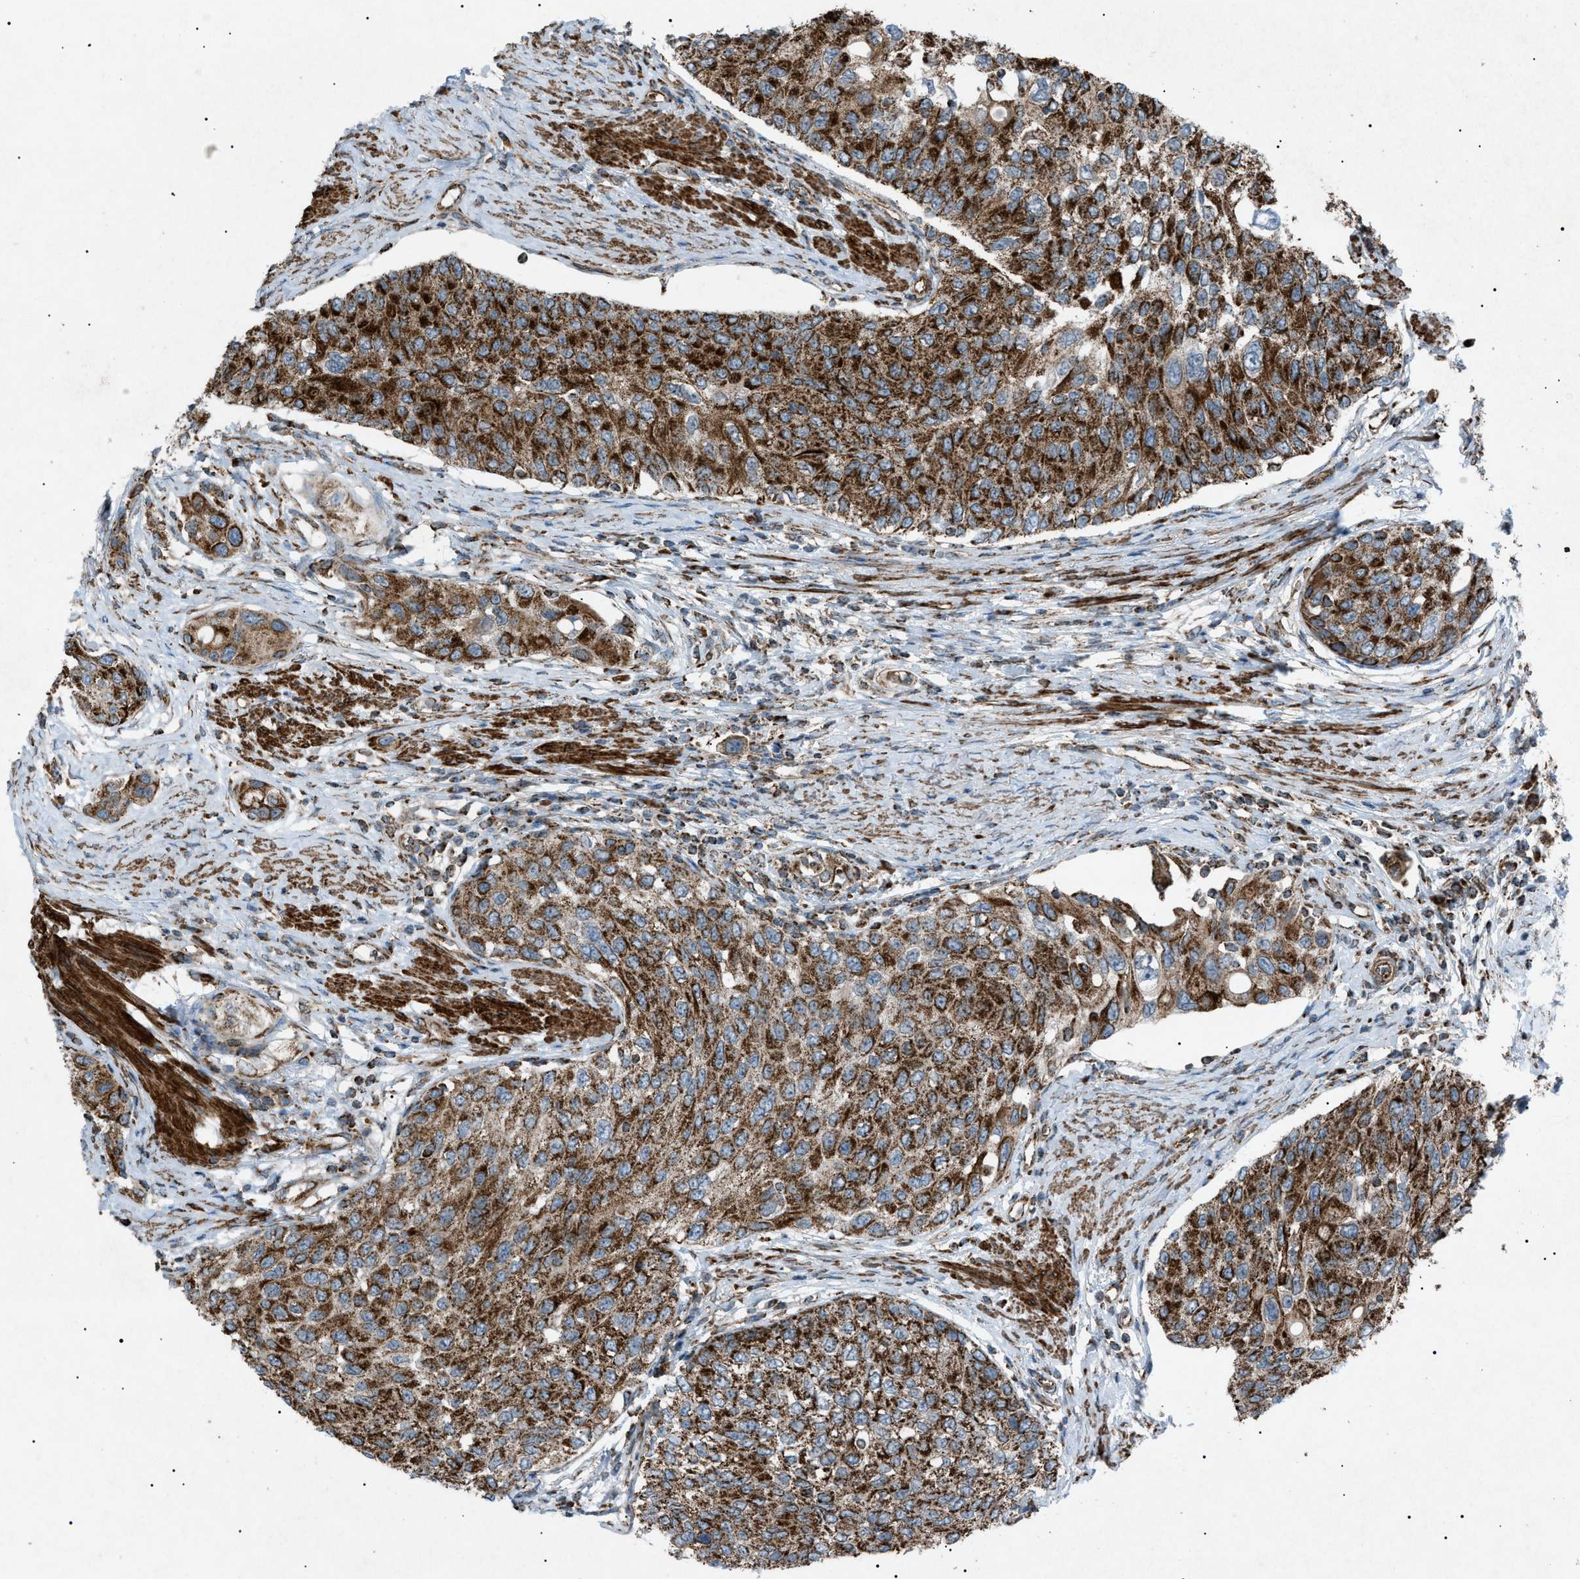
{"staining": {"intensity": "strong", "quantity": ">75%", "location": "cytoplasmic/membranous"}, "tissue": "urothelial cancer", "cell_type": "Tumor cells", "image_type": "cancer", "snomed": [{"axis": "morphology", "description": "Urothelial carcinoma, High grade"}, {"axis": "topography", "description": "Urinary bladder"}], "caption": "Human urothelial cancer stained for a protein (brown) exhibits strong cytoplasmic/membranous positive positivity in about >75% of tumor cells.", "gene": "C1GALT1C1", "patient": {"sex": "female", "age": 56}}